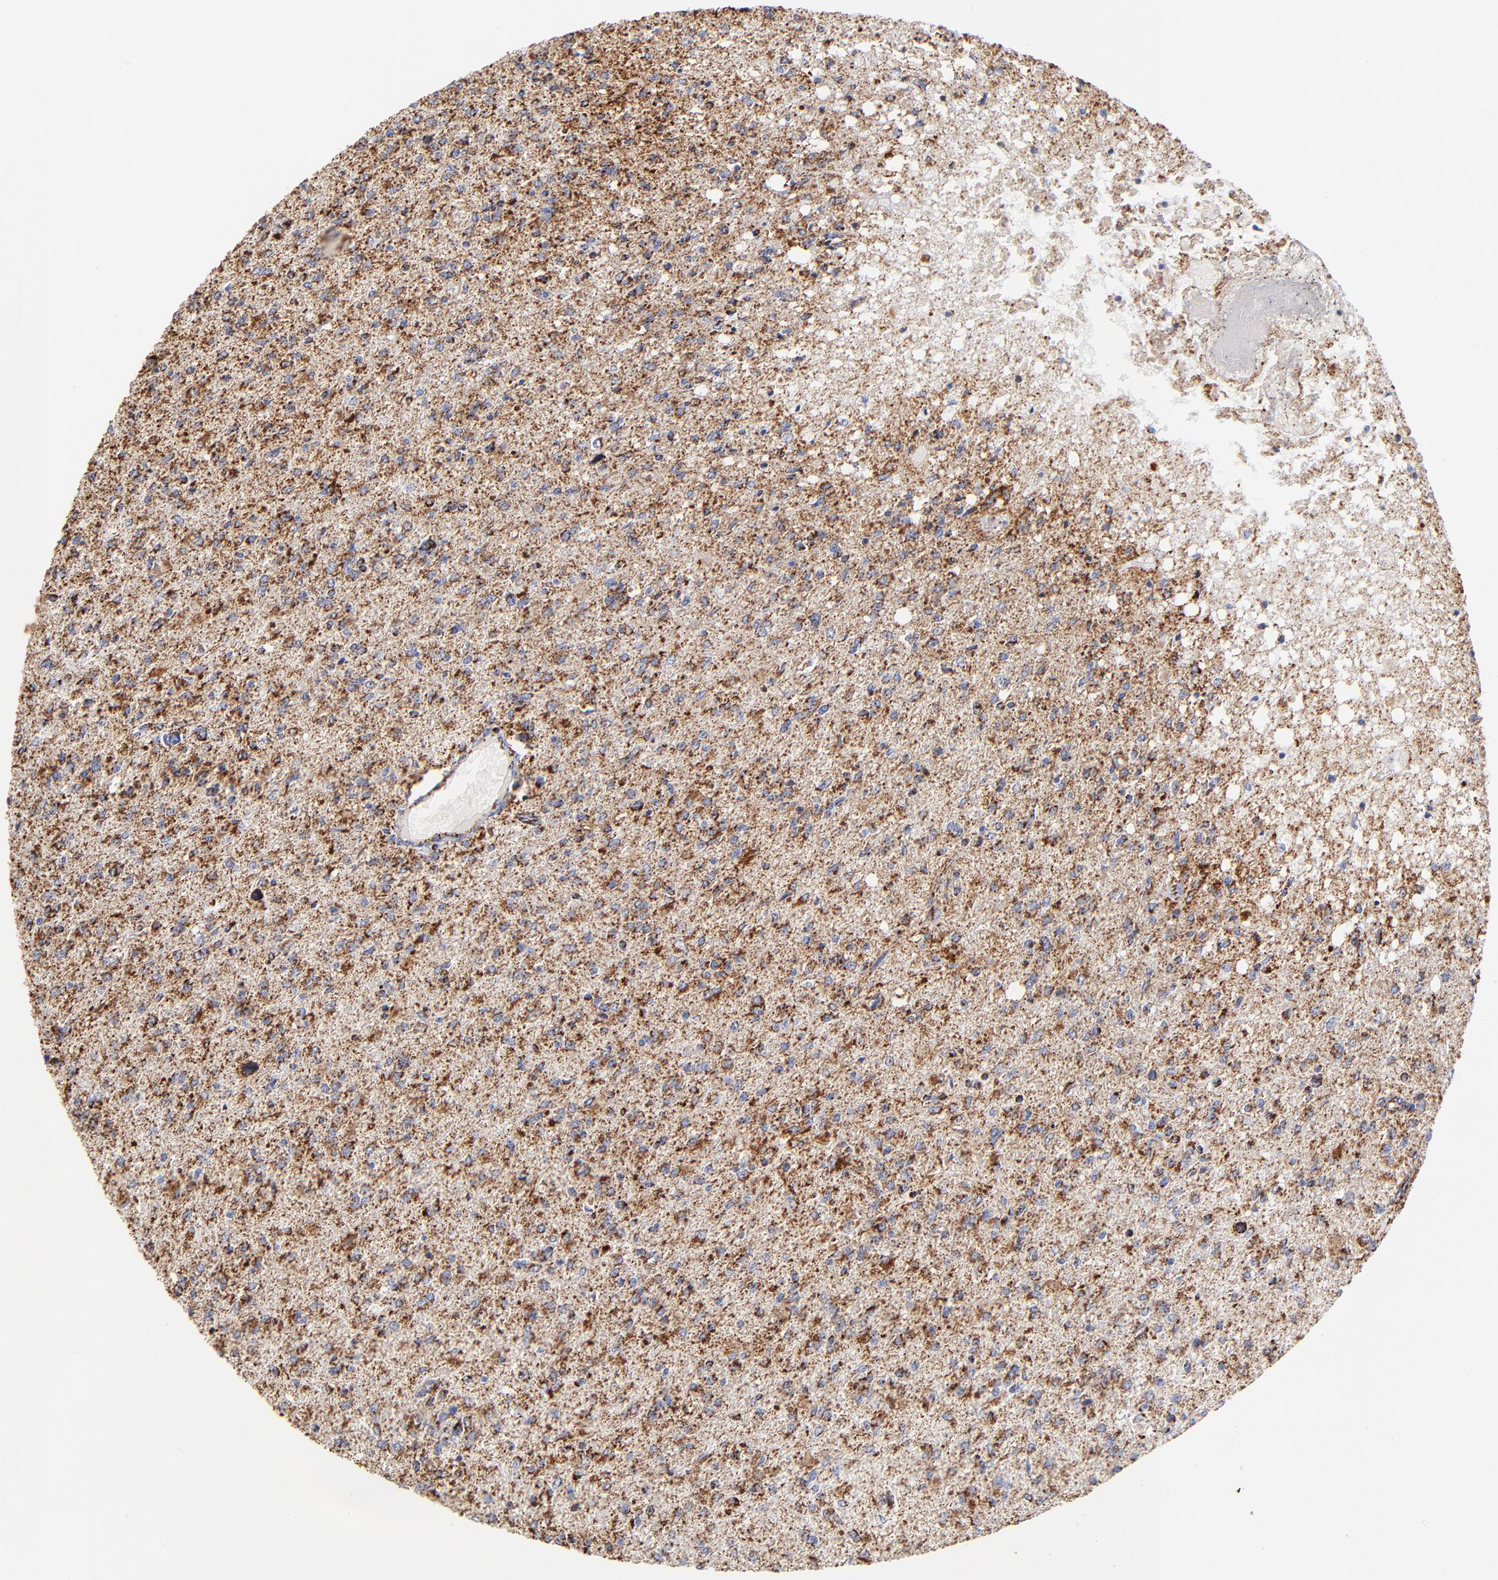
{"staining": {"intensity": "strong", "quantity": ">75%", "location": "cytoplasmic/membranous"}, "tissue": "glioma", "cell_type": "Tumor cells", "image_type": "cancer", "snomed": [{"axis": "morphology", "description": "Glioma, malignant, High grade"}, {"axis": "topography", "description": "Cerebral cortex"}], "caption": "Protein staining of high-grade glioma (malignant) tissue displays strong cytoplasmic/membranous staining in about >75% of tumor cells.", "gene": "PHB1", "patient": {"sex": "male", "age": 76}}